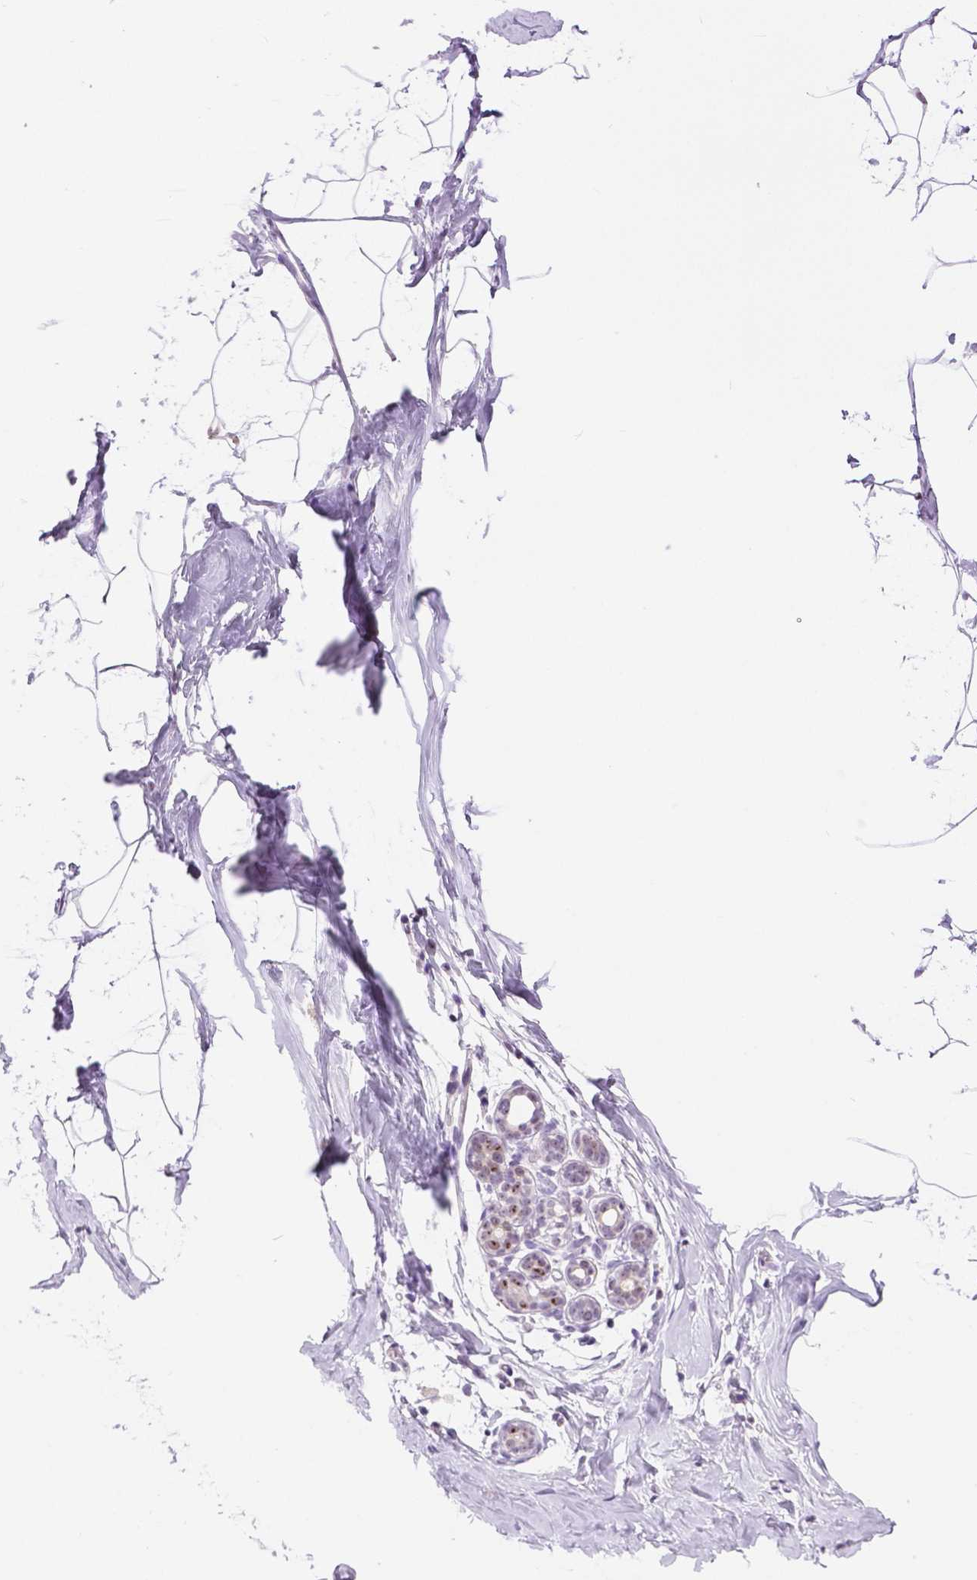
{"staining": {"intensity": "negative", "quantity": "none", "location": "none"}, "tissue": "breast", "cell_type": "Adipocytes", "image_type": "normal", "snomed": [{"axis": "morphology", "description": "Normal tissue, NOS"}, {"axis": "topography", "description": "Breast"}], "caption": "A high-resolution micrograph shows IHC staining of benign breast, which exhibits no significant positivity in adipocytes.", "gene": "NHP2", "patient": {"sex": "female", "age": 32}}